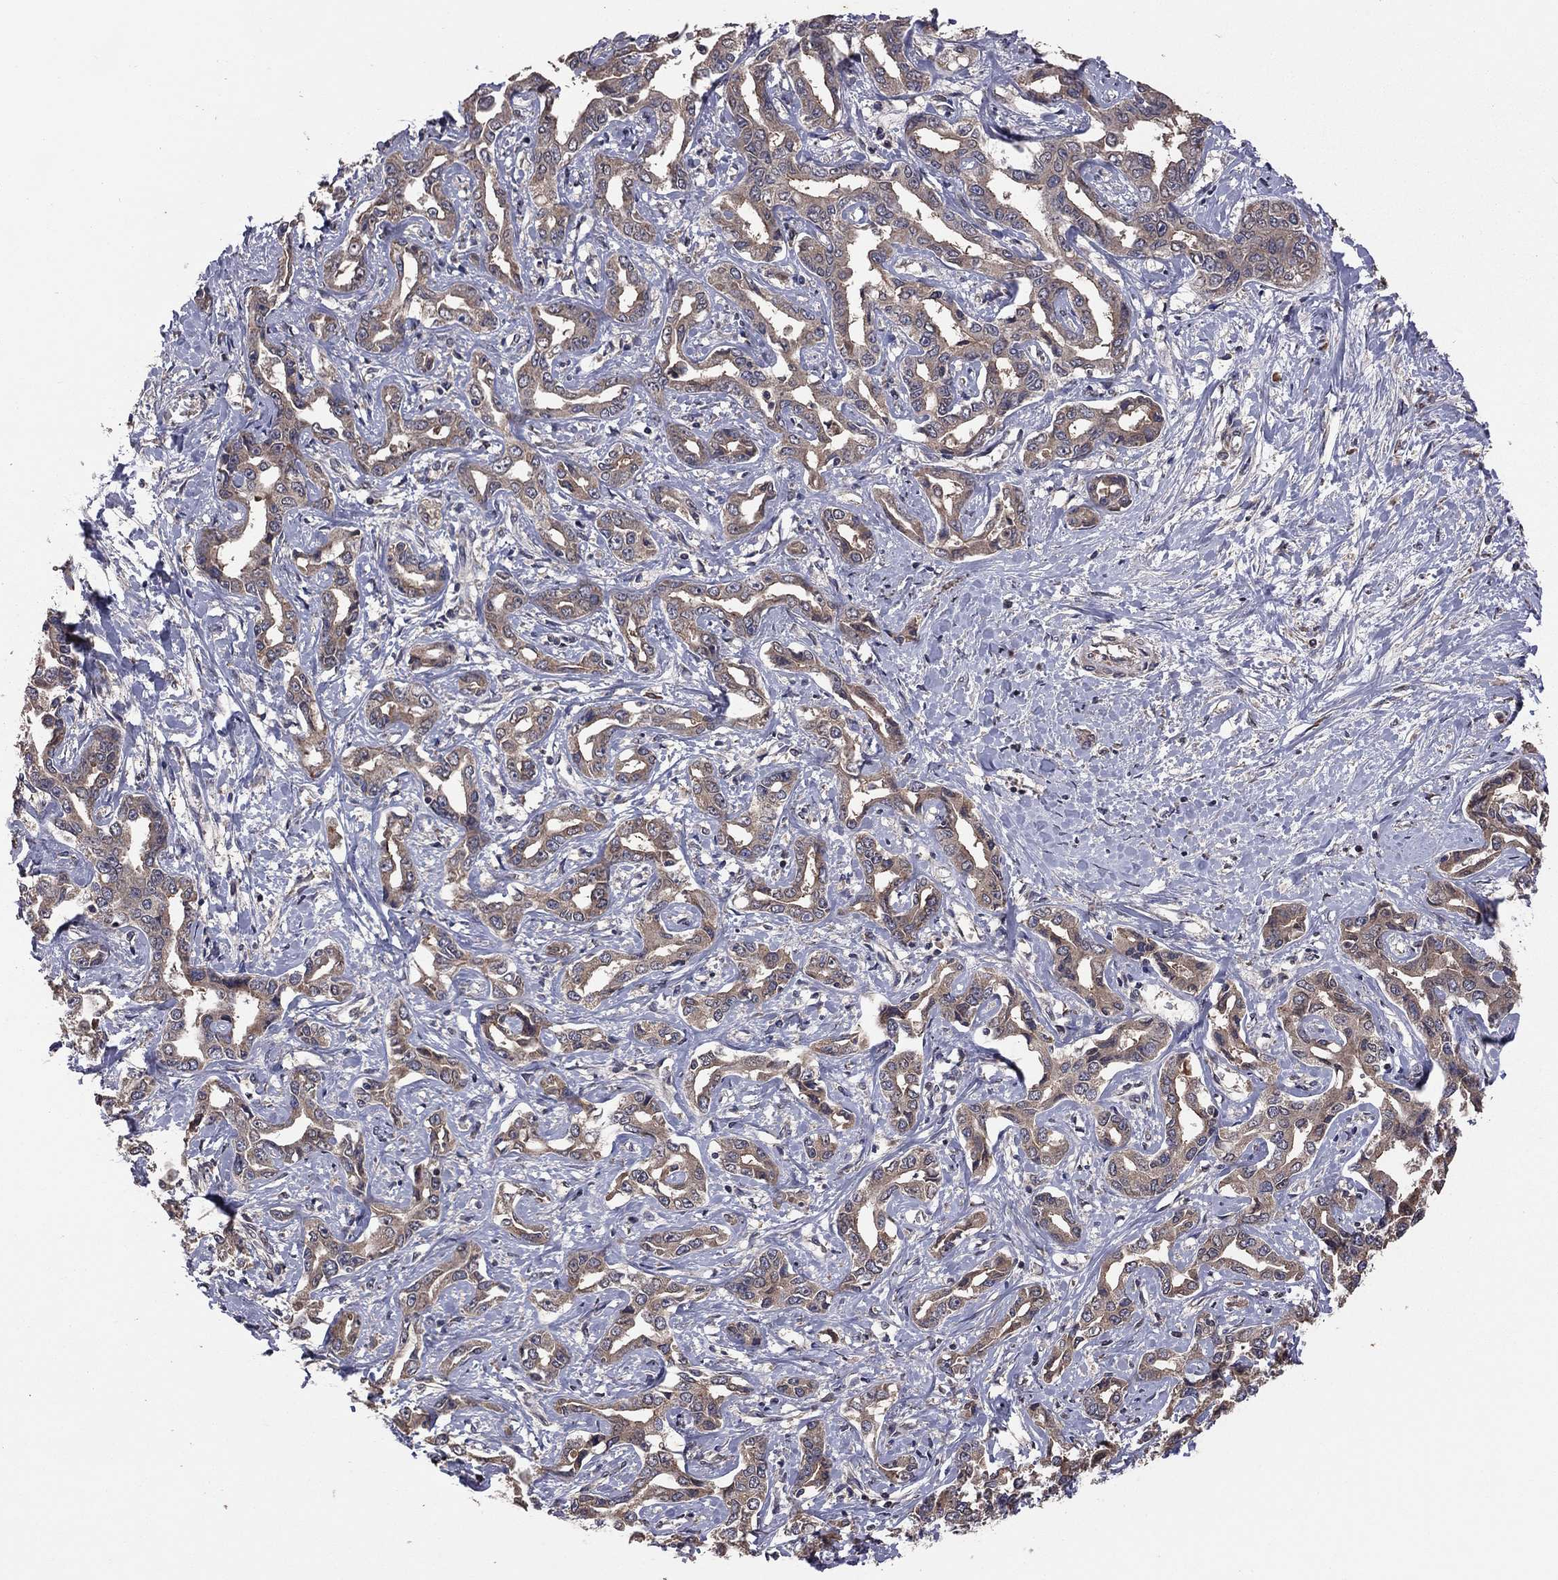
{"staining": {"intensity": "moderate", "quantity": ">75%", "location": "cytoplasmic/membranous"}, "tissue": "liver cancer", "cell_type": "Tumor cells", "image_type": "cancer", "snomed": [{"axis": "morphology", "description": "Cholangiocarcinoma"}, {"axis": "topography", "description": "Liver"}], "caption": "Cholangiocarcinoma (liver) tissue demonstrates moderate cytoplasmic/membranous expression in about >75% of tumor cells, visualized by immunohistochemistry.", "gene": "TSNARE1", "patient": {"sex": "male", "age": 59}}